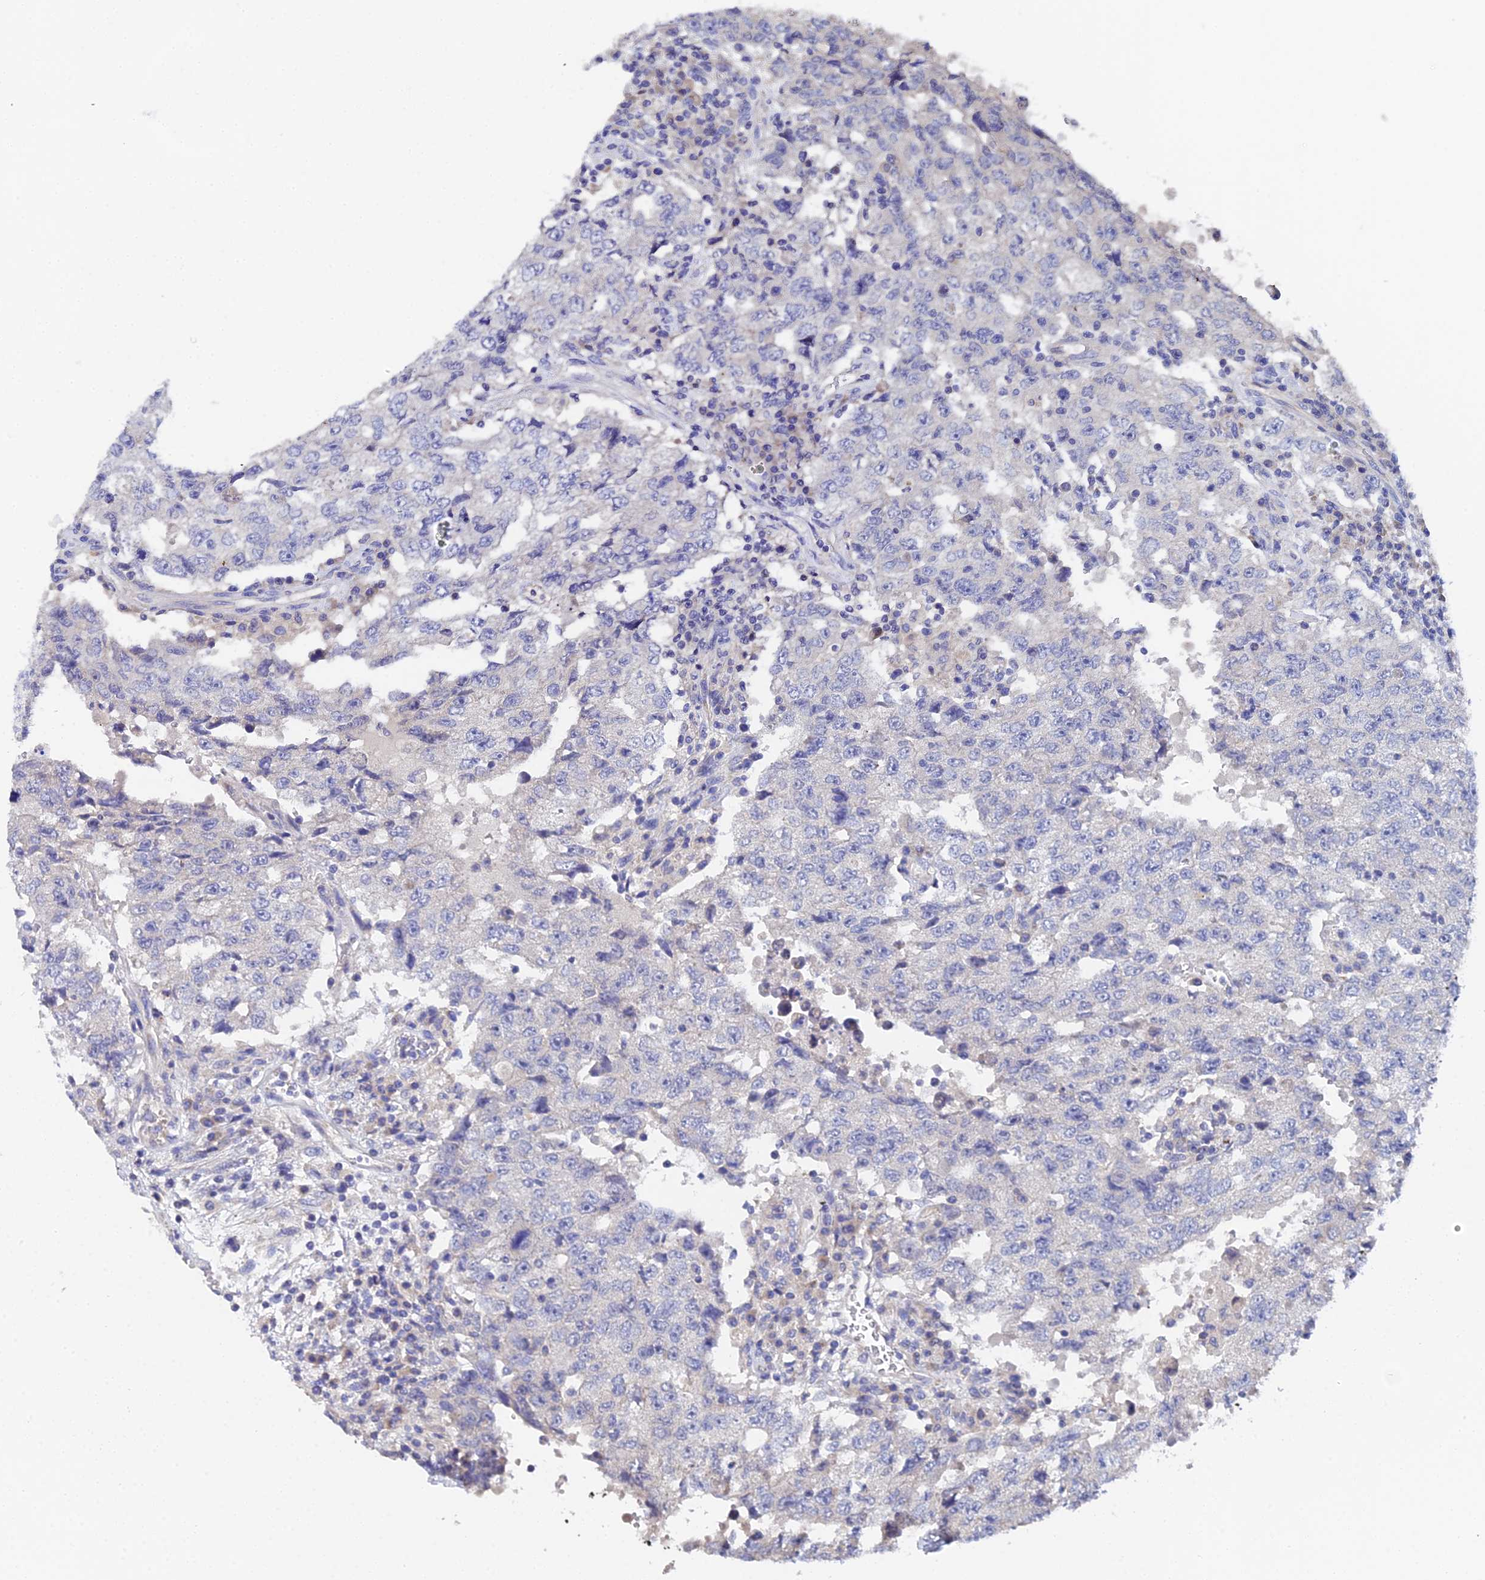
{"staining": {"intensity": "negative", "quantity": "none", "location": "none"}, "tissue": "testis cancer", "cell_type": "Tumor cells", "image_type": "cancer", "snomed": [{"axis": "morphology", "description": "Carcinoma, Embryonal, NOS"}, {"axis": "topography", "description": "Testis"}], "caption": "Immunohistochemical staining of testis cancer (embryonal carcinoma) shows no significant expression in tumor cells. The staining was performed using DAB (3,3'-diaminobenzidine) to visualize the protein expression in brown, while the nuclei were stained in blue with hematoxylin (Magnification: 20x).", "gene": "UBE2L3", "patient": {"sex": "male", "age": 26}}